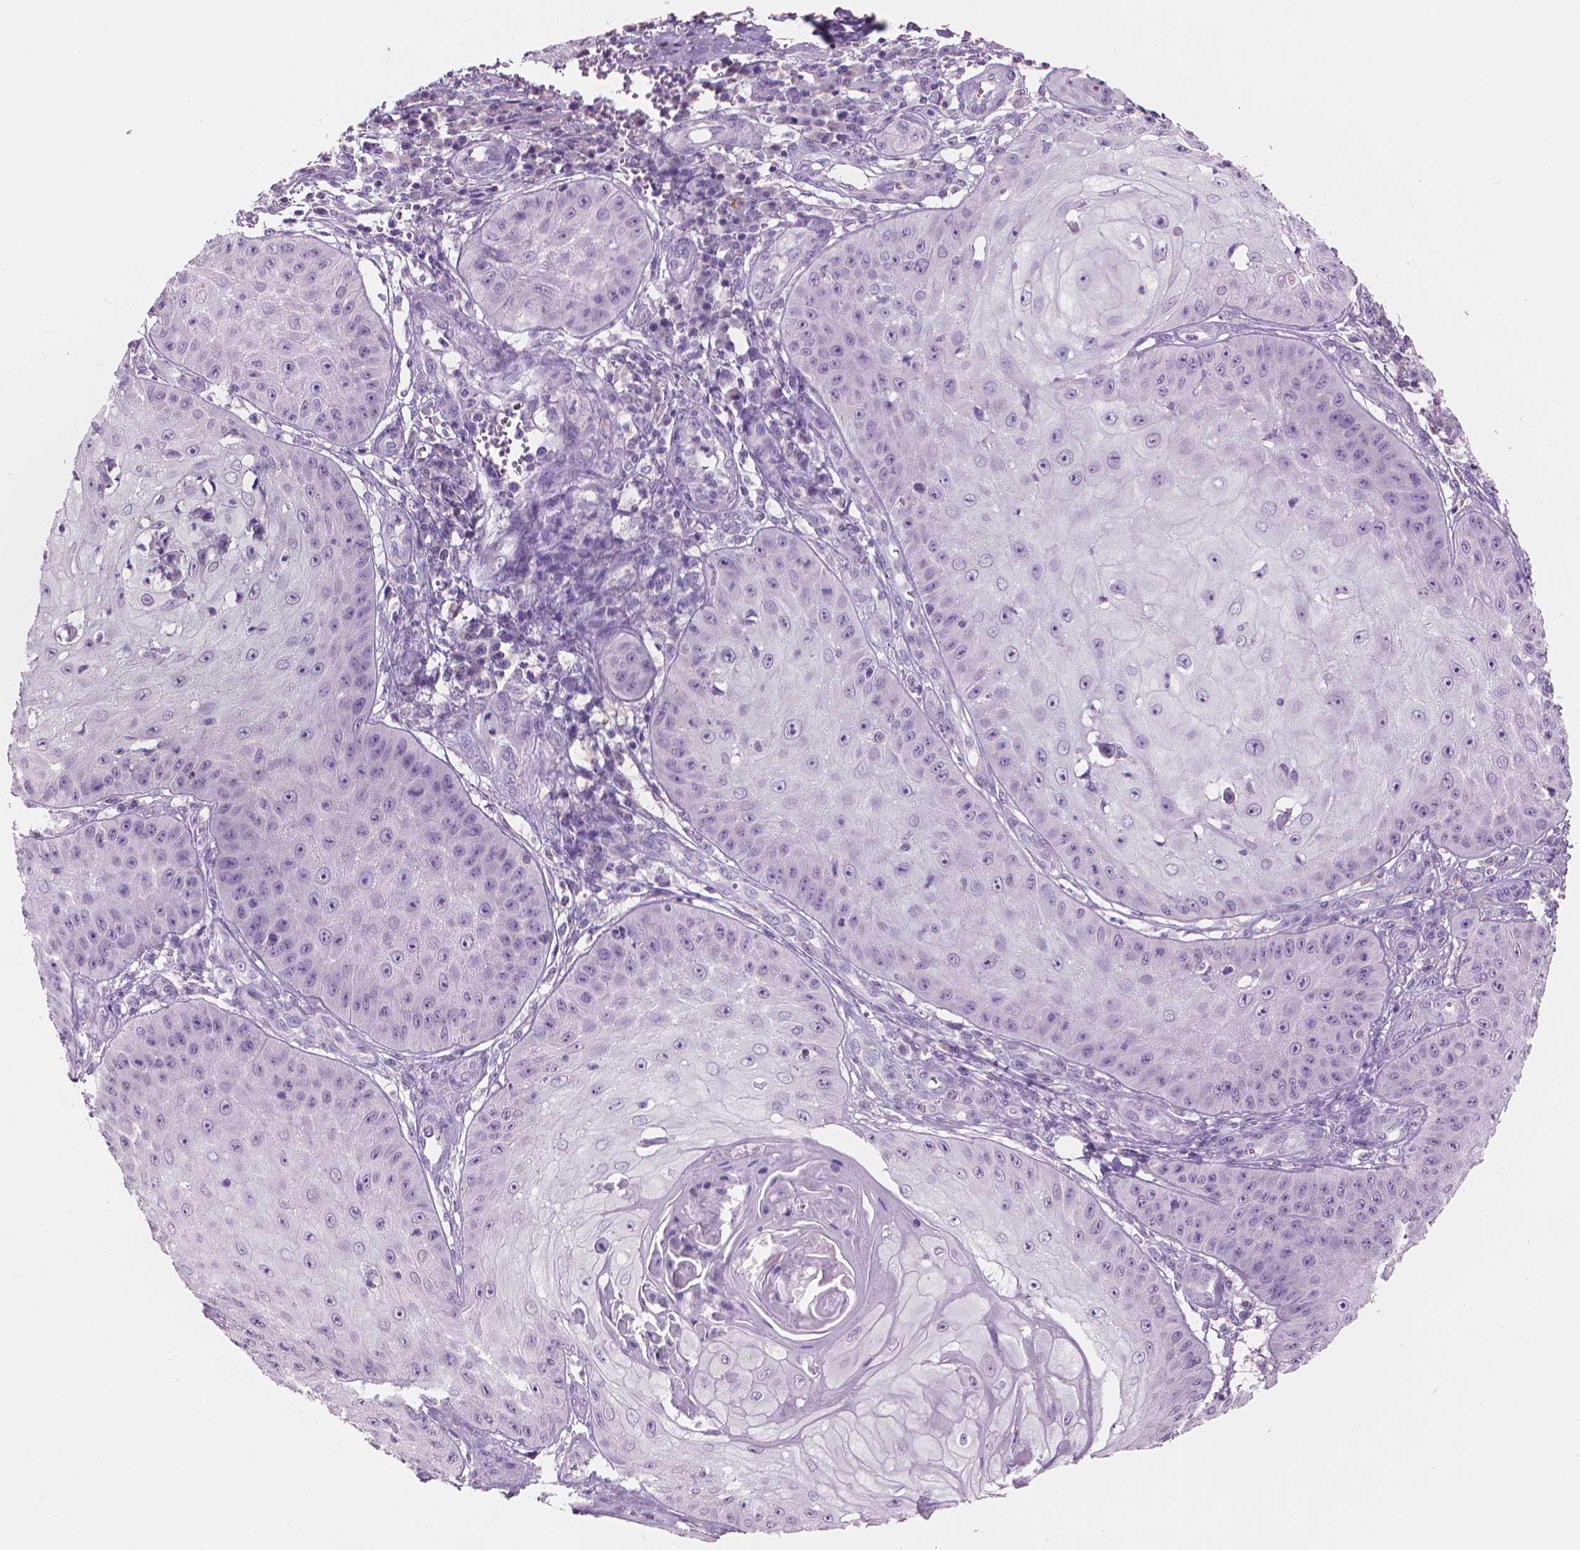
{"staining": {"intensity": "negative", "quantity": "none", "location": "none"}, "tissue": "skin cancer", "cell_type": "Tumor cells", "image_type": "cancer", "snomed": [{"axis": "morphology", "description": "Squamous cell carcinoma, NOS"}, {"axis": "topography", "description": "Skin"}], "caption": "The histopathology image demonstrates no staining of tumor cells in skin cancer.", "gene": "ENO2", "patient": {"sex": "male", "age": 70}}